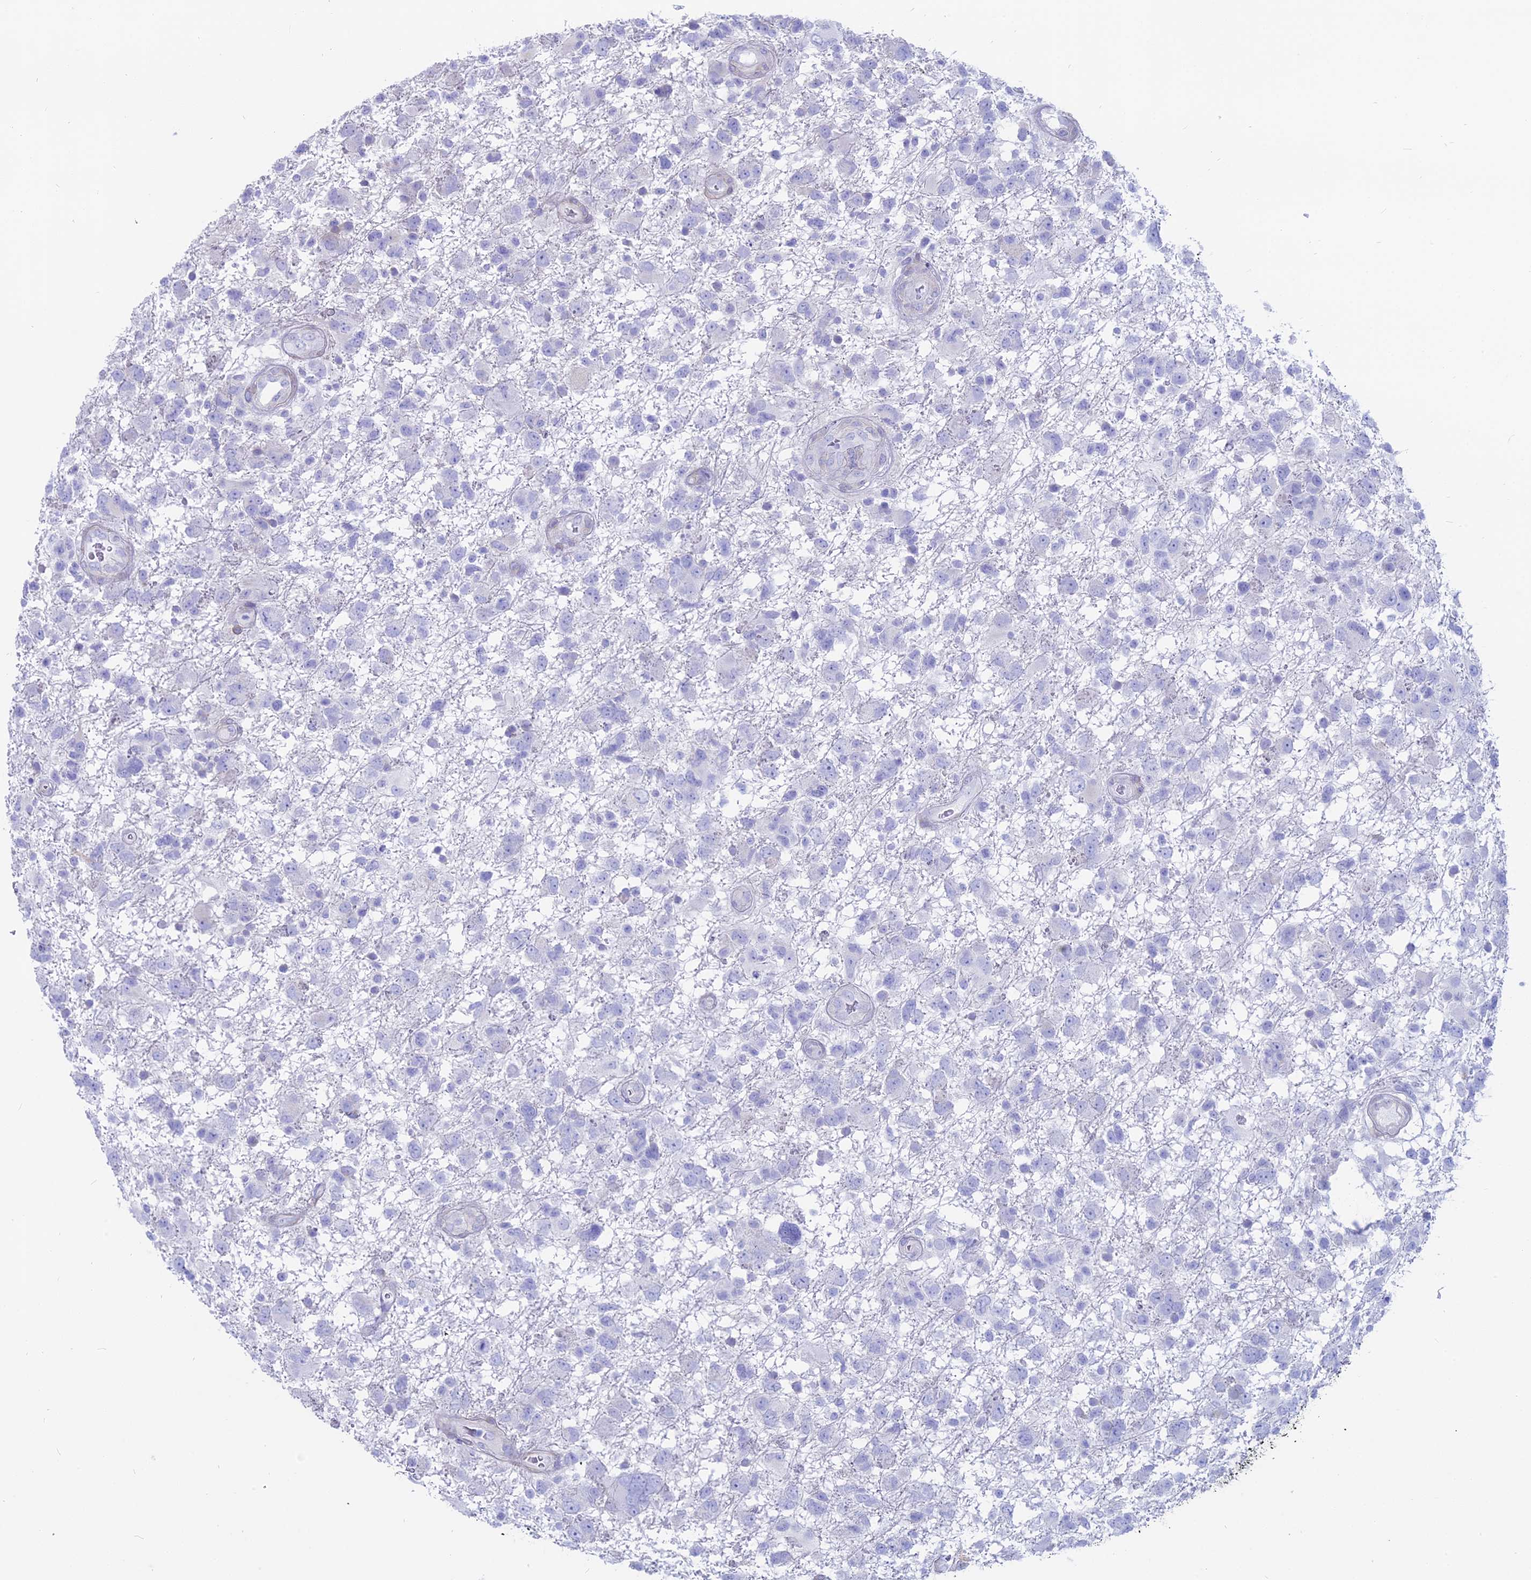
{"staining": {"intensity": "negative", "quantity": "none", "location": "none"}, "tissue": "glioma", "cell_type": "Tumor cells", "image_type": "cancer", "snomed": [{"axis": "morphology", "description": "Glioma, malignant, High grade"}, {"axis": "topography", "description": "Brain"}], "caption": "The IHC histopathology image has no significant positivity in tumor cells of glioma tissue. (DAB (3,3'-diaminobenzidine) IHC with hematoxylin counter stain).", "gene": "OR2AE1", "patient": {"sex": "male", "age": 61}}